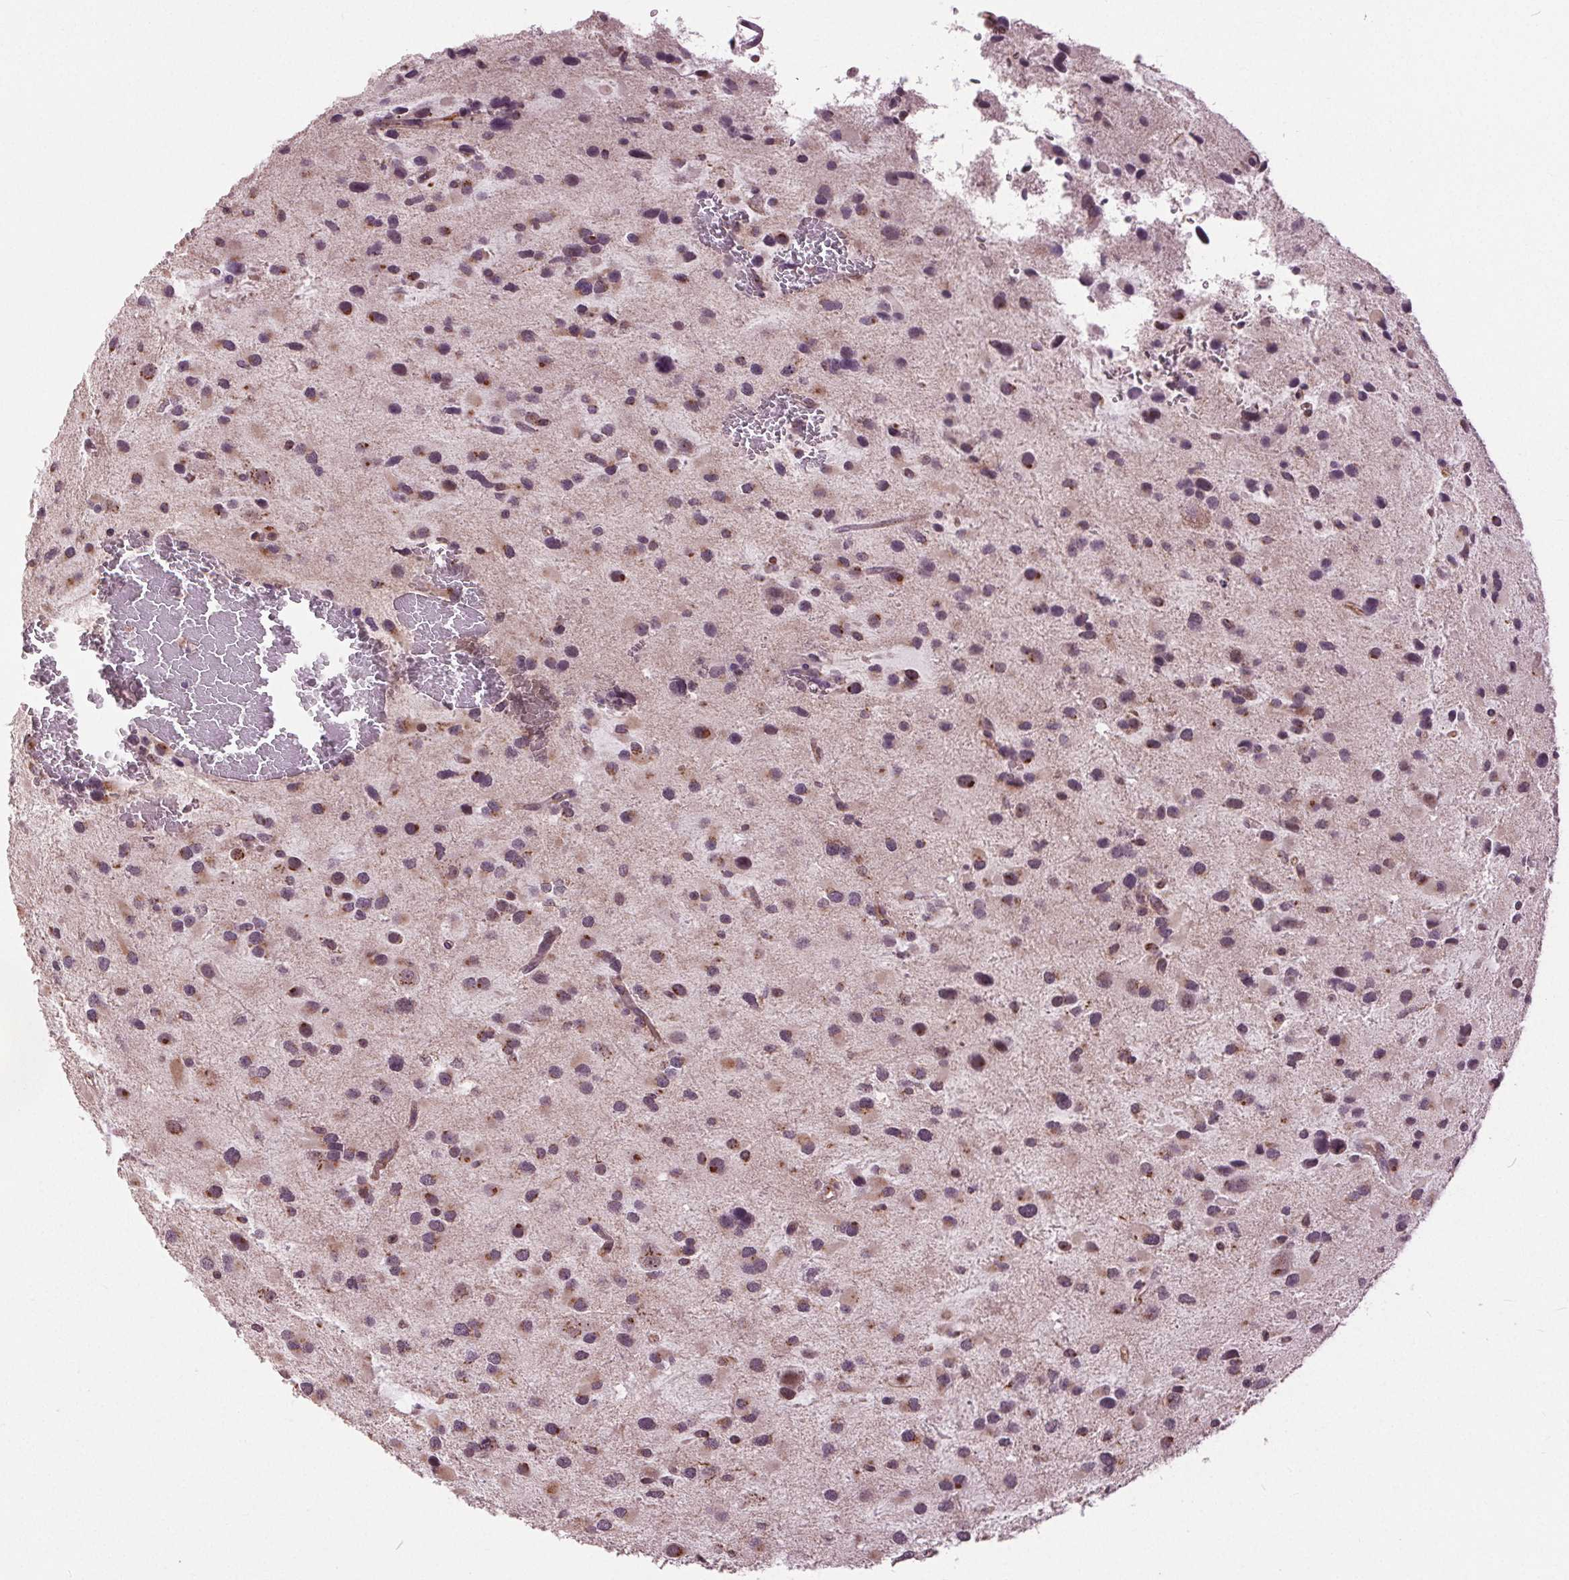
{"staining": {"intensity": "weak", "quantity": "25%-75%", "location": "cytoplasmic/membranous"}, "tissue": "glioma", "cell_type": "Tumor cells", "image_type": "cancer", "snomed": [{"axis": "morphology", "description": "Glioma, malignant, Low grade"}, {"axis": "topography", "description": "Brain"}], "caption": "Glioma stained for a protein (brown) exhibits weak cytoplasmic/membranous positive positivity in approximately 25%-75% of tumor cells.", "gene": "BSDC1", "patient": {"sex": "female", "age": 32}}